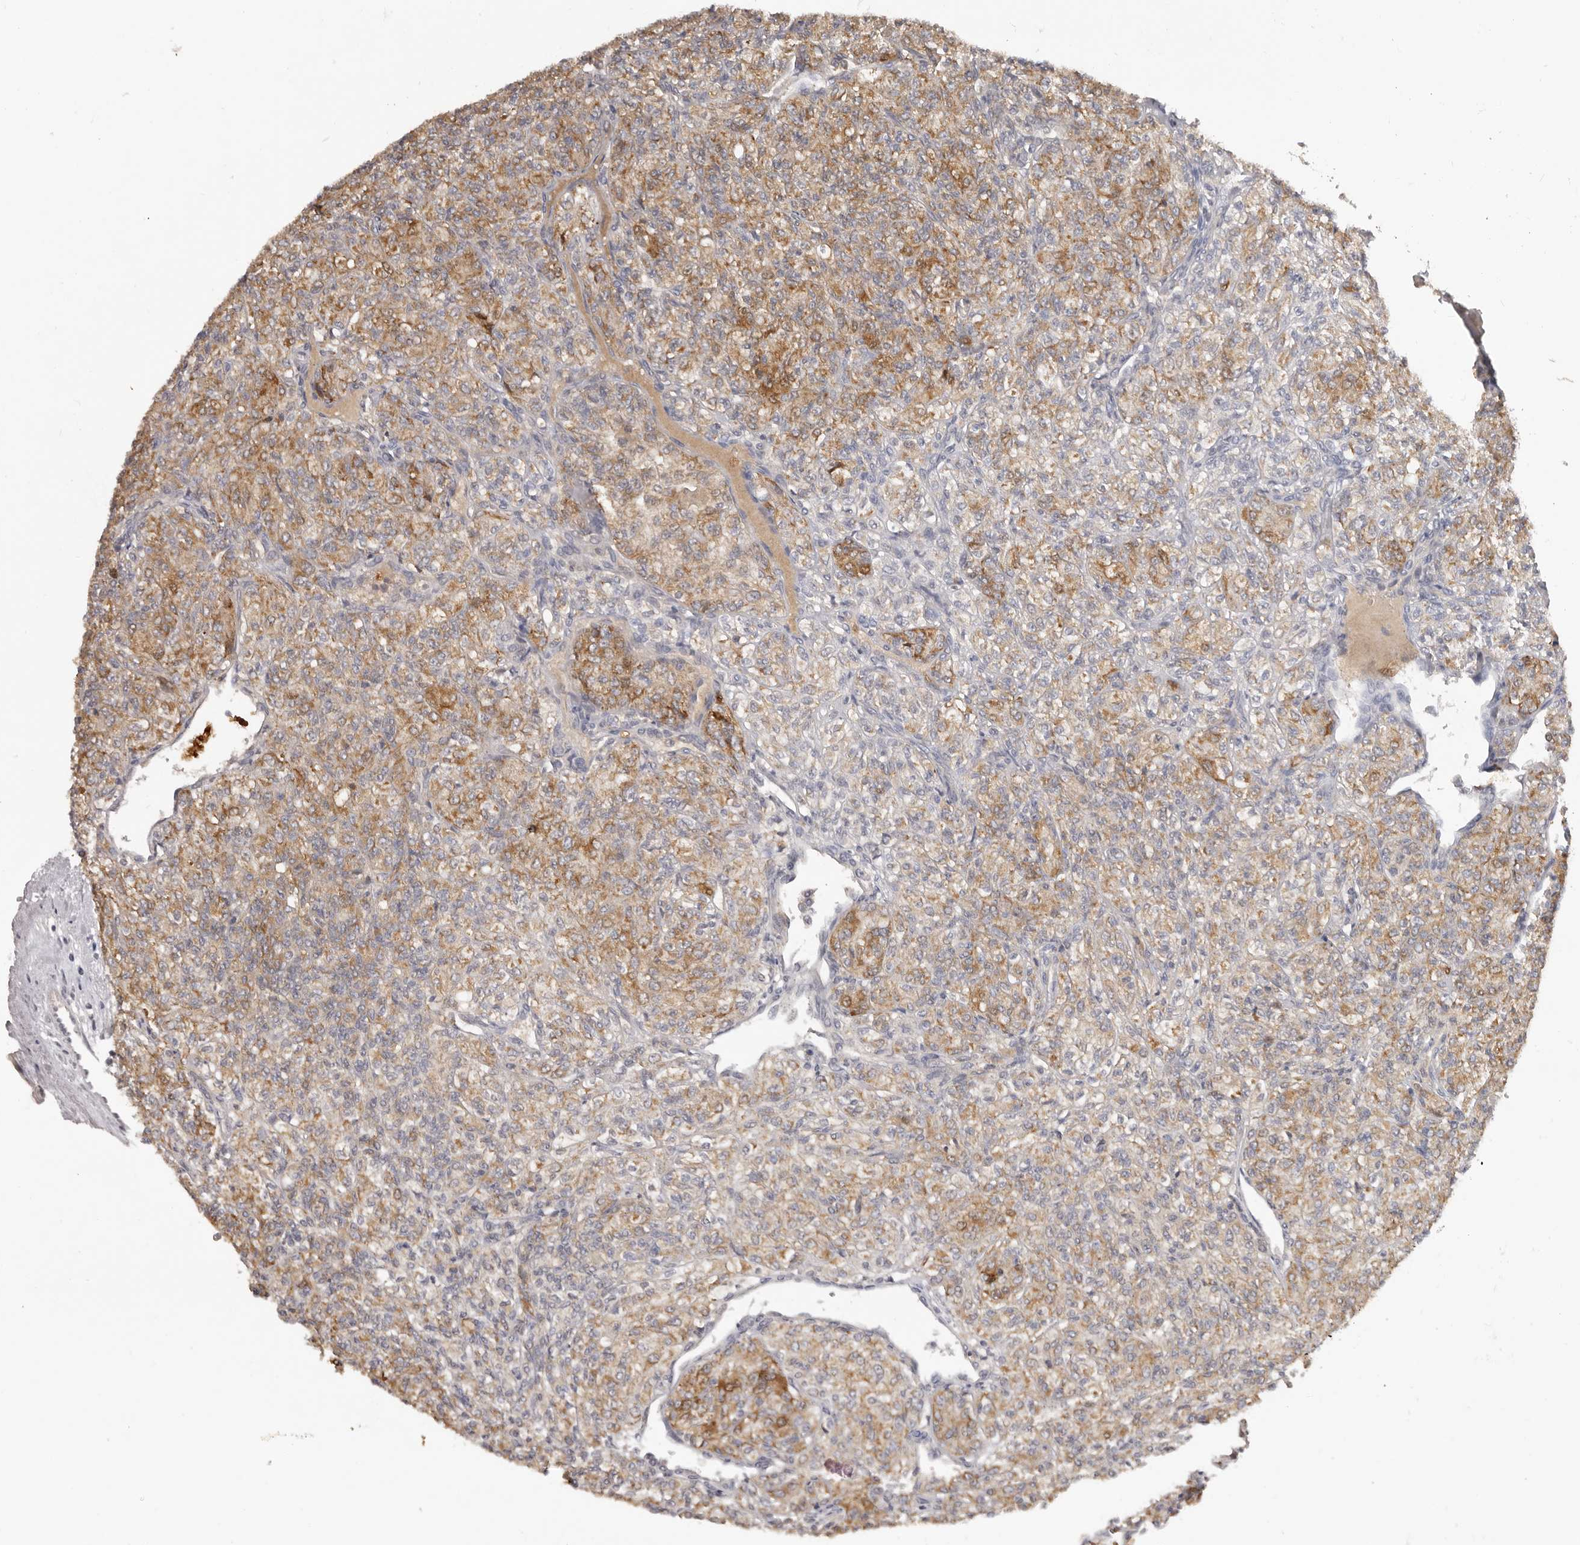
{"staining": {"intensity": "moderate", "quantity": ">75%", "location": "cytoplasmic/membranous"}, "tissue": "renal cancer", "cell_type": "Tumor cells", "image_type": "cancer", "snomed": [{"axis": "morphology", "description": "Adenocarcinoma, NOS"}, {"axis": "topography", "description": "Kidney"}], "caption": "Renal cancer stained with a protein marker demonstrates moderate staining in tumor cells.", "gene": "TNR", "patient": {"sex": "male", "age": 77}}